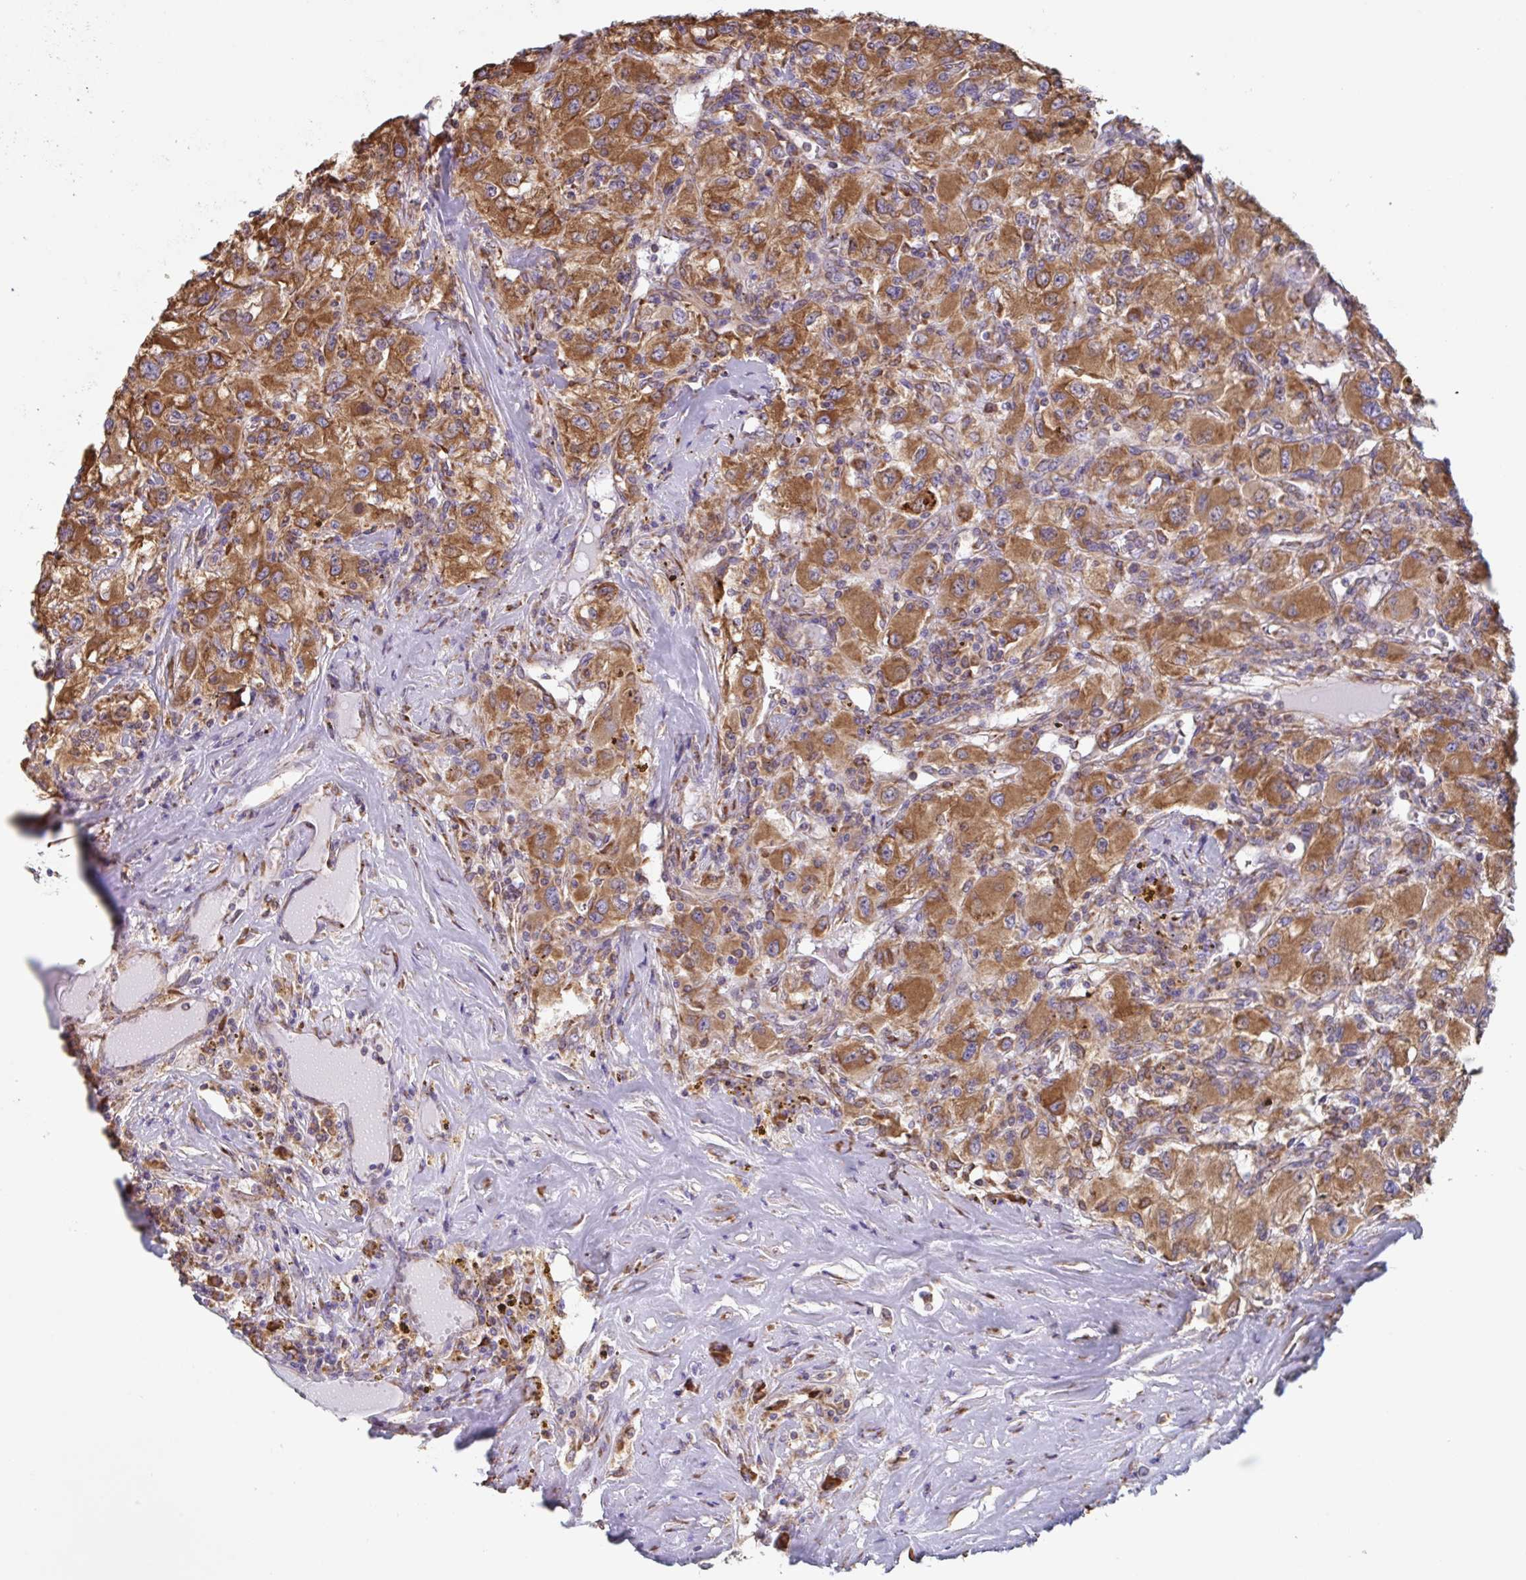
{"staining": {"intensity": "strong", "quantity": ">75%", "location": "cytoplasmic/membranous"}, "tissue": "renal cancer", "cell_type": "Tumor cells", "image_type": "cancer", "snomed": [{"axis": "morphology", "description": "Adenocarcinoma, NOS"}, {"axis": "topography", "description": "Kidney"}], "caption": "Protein staining by immunohistochemistry (IHC) reveals strong cytoplasmic/membranous positivity in approximately >75% of tumor cells in adenocarcinoma (renal).", "gene": "DOK4", "patient": {"sex": "female", "age": 67}}